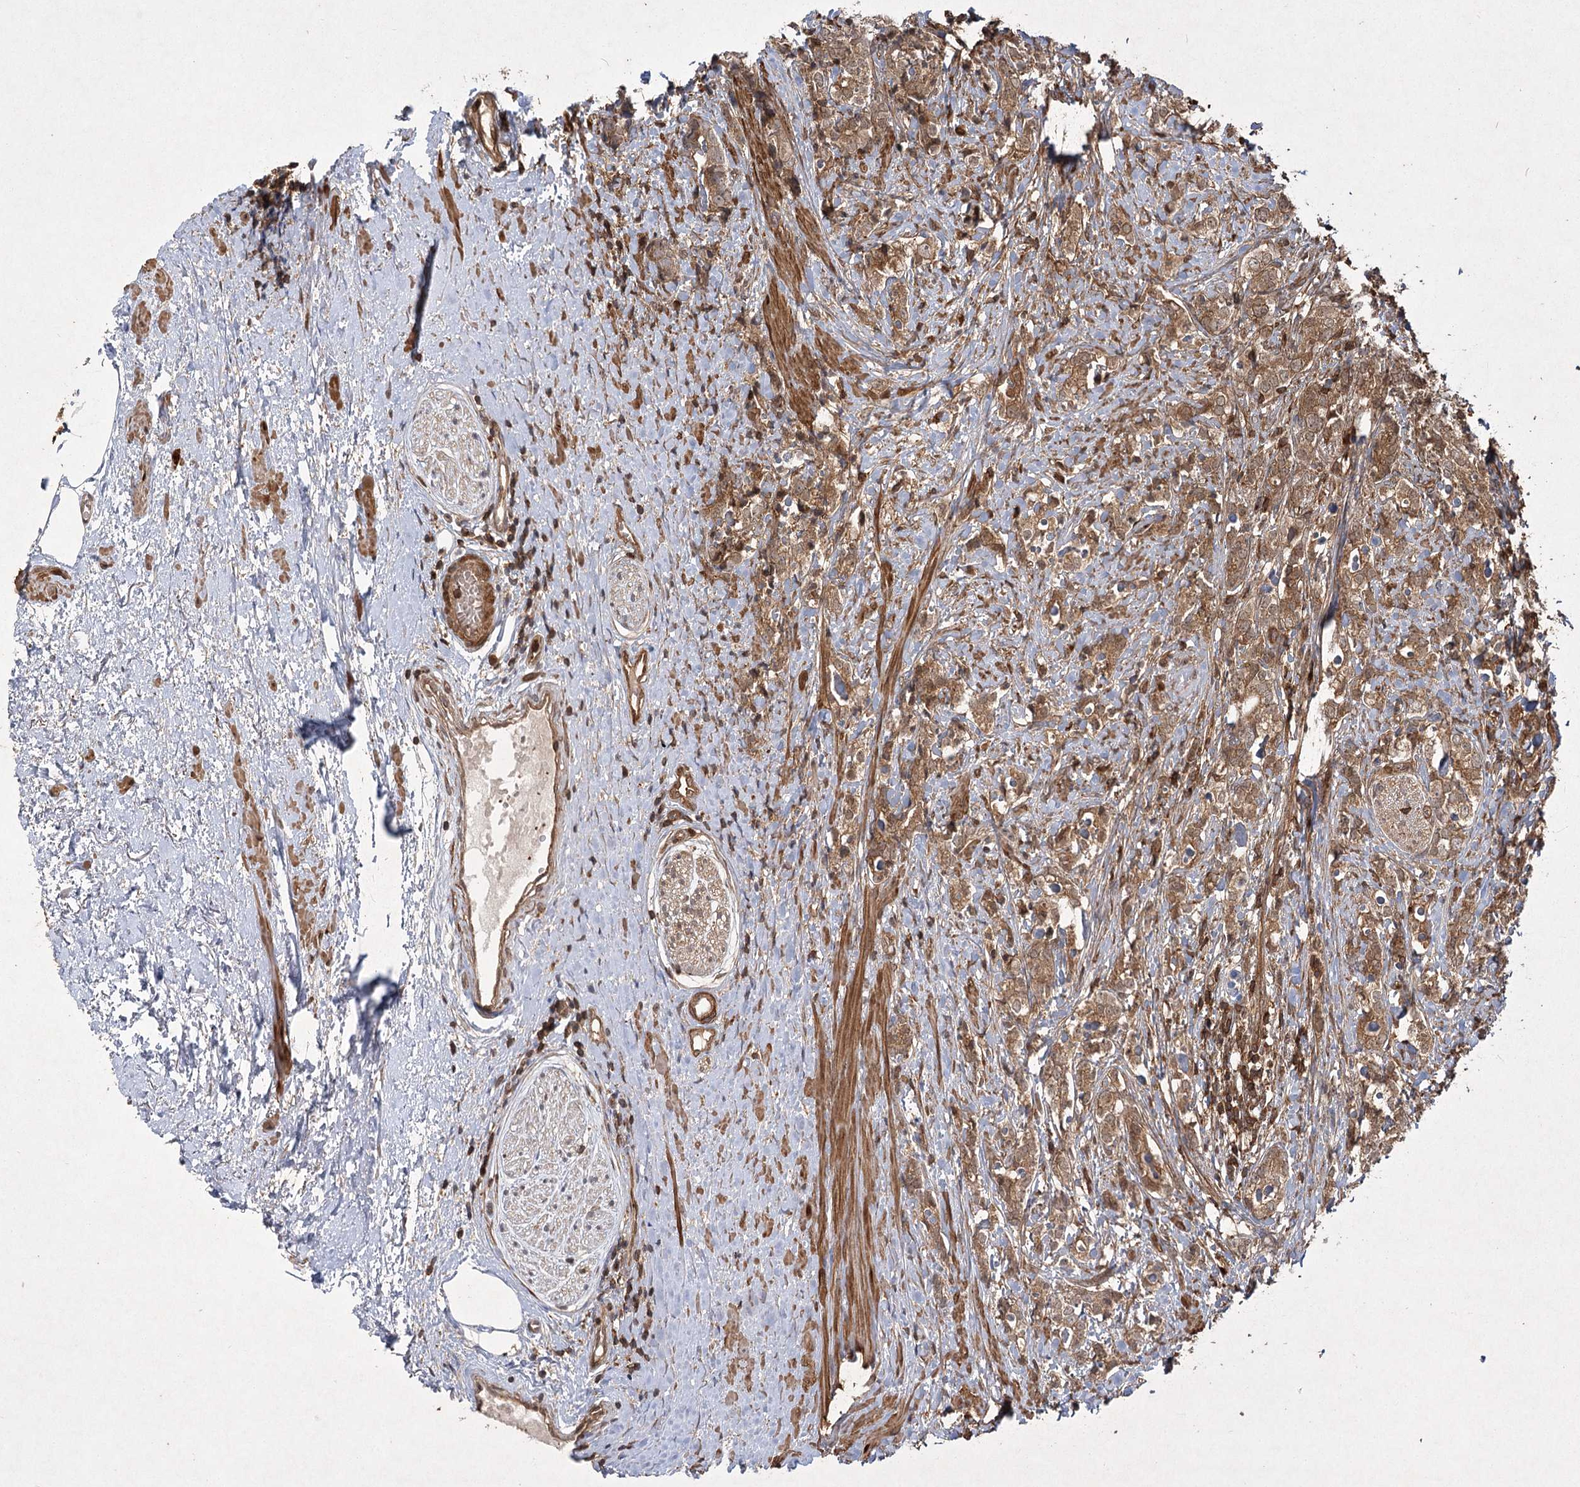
{"staining": {"intensity": "moderate", "quantity": ">75%", "location": "cytoplasmic/membranous,nuclear"}, "tissue": "prostate cancer", "cell_type": "Tumor cells", "image_type": "cancer", "snomed": [{"axis": "morphology", "description": "Adenocarcinoma, High grade"}, {"axis": "topography", "description": "Prostate"}], "caption": "DAB (3,3'-diaminobenzidine) immunohistochemical staining of human prostate high-grade adenocarcinoma demonstrates moderate cytoplasmic/membranous and nuclear protein expression in approximately >75% of tumor cells. Nuclei are stained in blue.", "gene": "MDFIC", "patient": {"sex": "male", "age": 69}}